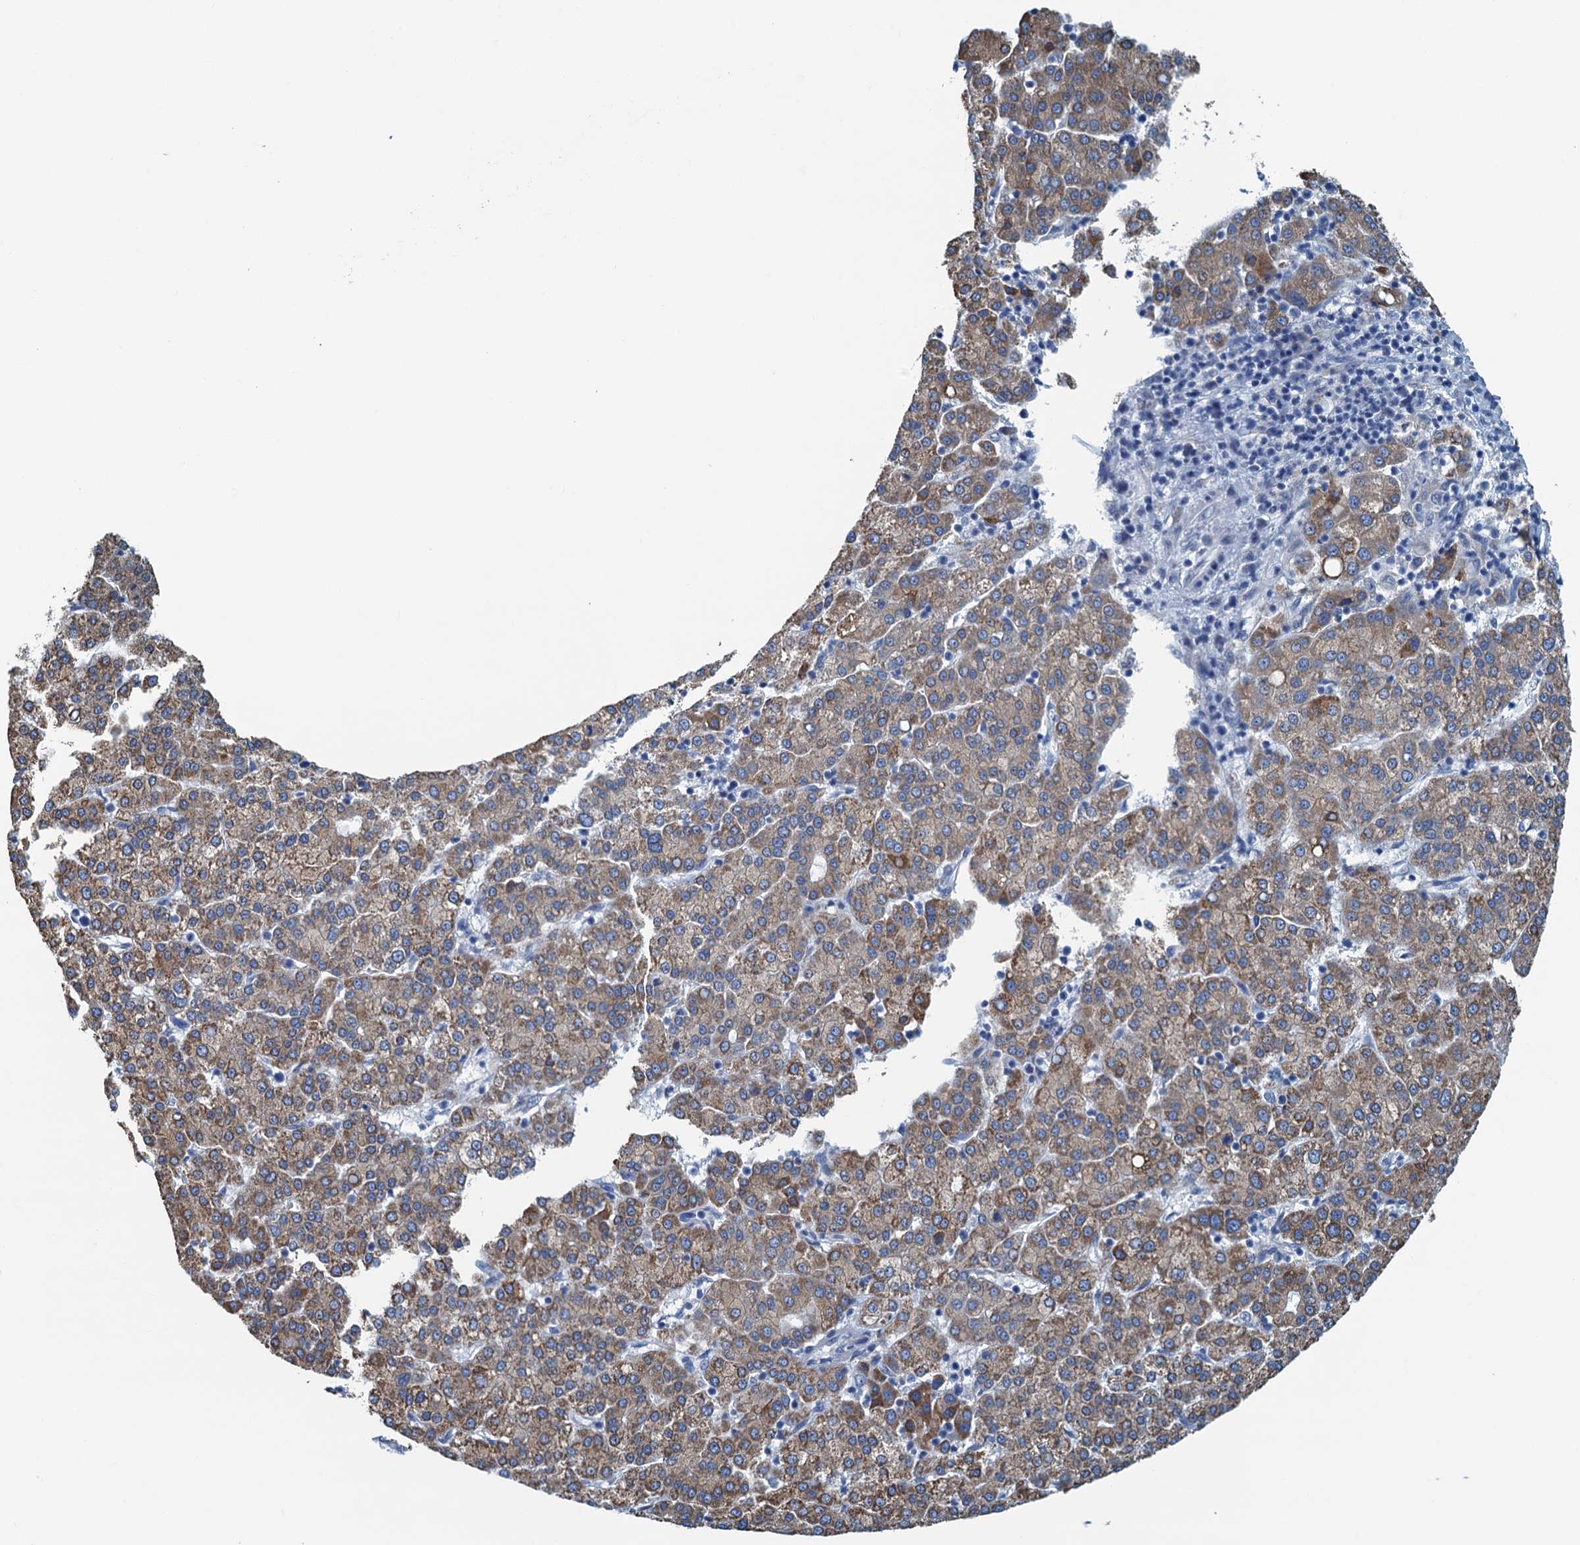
{"staining": {"intensity": "moderate", "quantity": ">75%", "location": "cytoplasmic/membranous"}, "tissue": "liver cancer", "cell_type": "Tumor cells", "image_type": "cancer", "snomed": [{"axis": "morphology", "description": "Carcinoma, Hepatocellular, NOS"}, {"axis": "topography", "description": "Liver"}], "caption": "The histopathology image demonstrates staining of liver cancer, revealing moderate cytoplasmic/membranous protein staining (brown color) within tumor cells. Immunohistochemistry stains the protein of interest in brown and the nuclei are stained blue.", "gene": "C10orf88", "patient": {"sex": "female", "age": 58}}